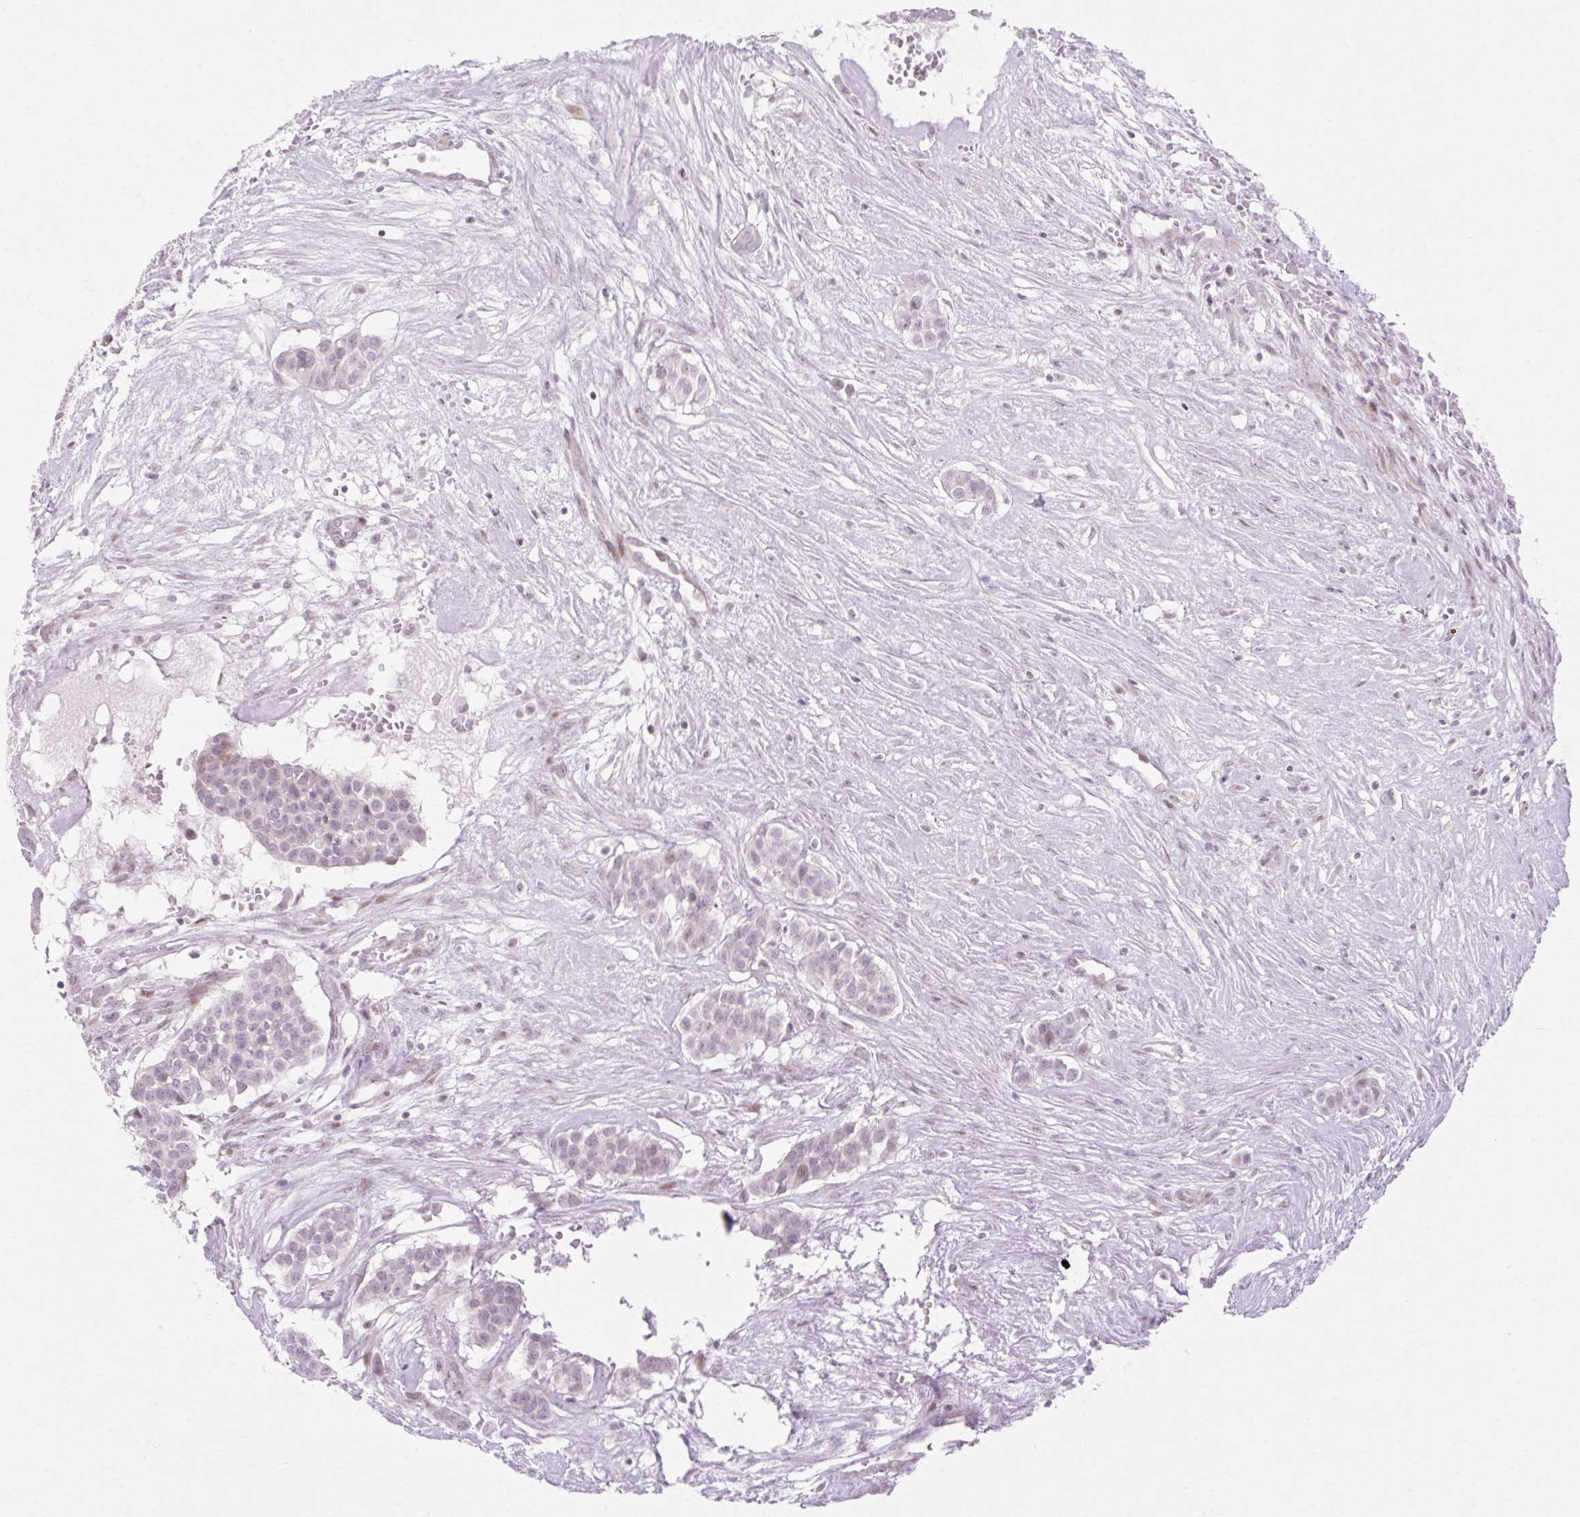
{"staining": {"intensity": "negative", "quantity": "none", "location": "none"}, "tissue": "head and neck cancer", "cell_type": "Tumor cells", "image_type": "cancer", "snomed": [{"axis": "morphology", "description": "Adenocarcinoma, NOS"}, {"axis": "topography", "description": "Head-Neck"}], "caption": "Adenocarcinoma (head and neck) was stained to show a protein in brown. There is no significant expression in tumor cells.", "gene": "C3orf49", "patient": {"sex": "male", "age": 81}}